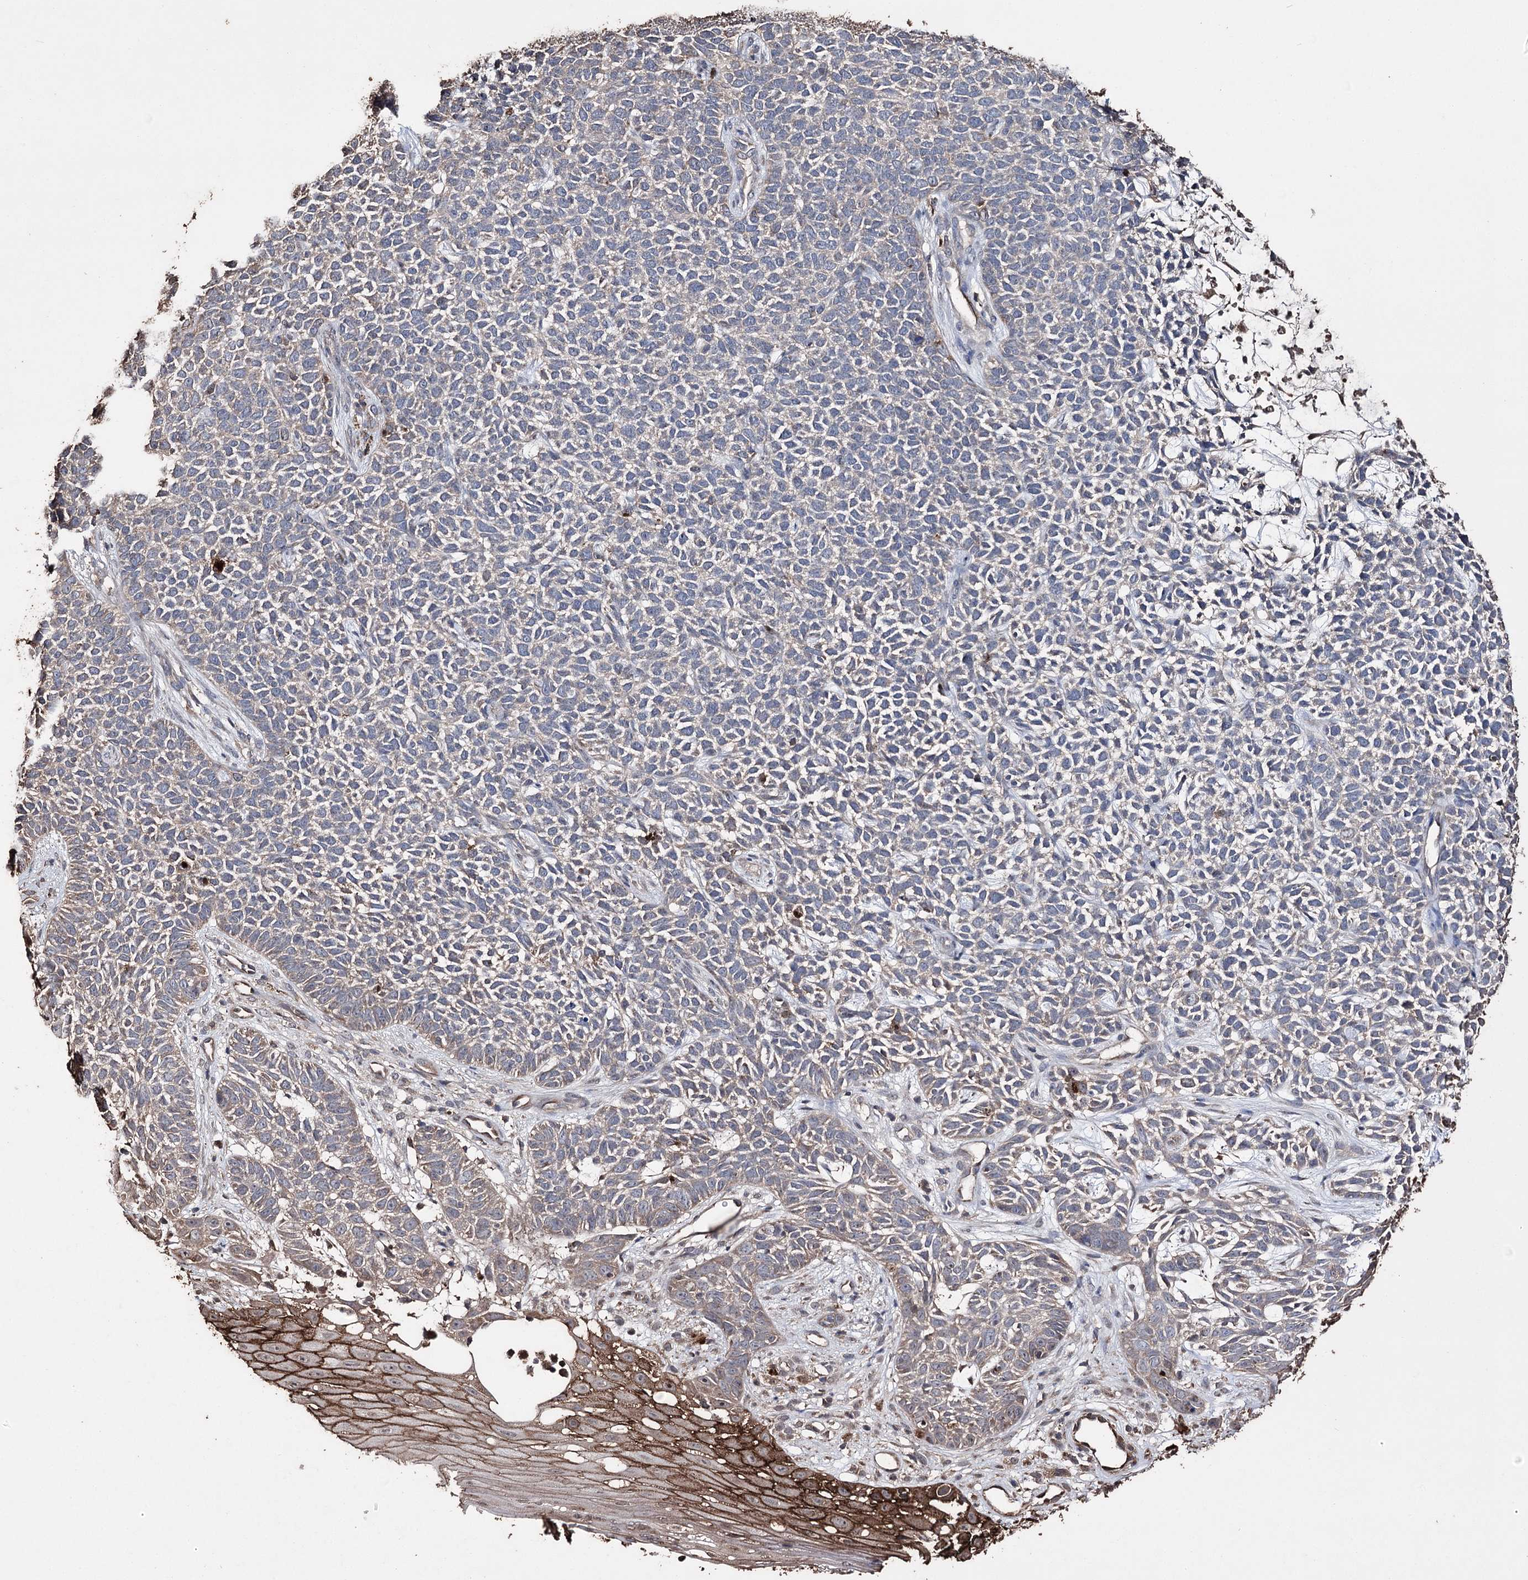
{"staining": {"intensity": "negative", "quantity": "none", "location": "none"}, "tissue": "skin cancer", "cell_type": "Tumor cells", "image_type": "cancer", "snomed": [{"axis": "morphology", "description": "Basal cell carcinoma"}, {"axis": "topography", "description": "Skin"}], "caption": "IHC photomicrograph of neoplastic tissue: human basal cell carcinoma (skin) stained with DAB (3,3'-diaminobenzidine) shows no significant protein positivity in tumor cells. (Stains: DAB (3,3'-diaminobenzidine) immunohistochemistry (IHC) with hematoxylin counter stain, Microscopy: brightfield microscopy at high magnification).", "gene": "ZNF662", "patient": {"sex": "female", "age": 84}}